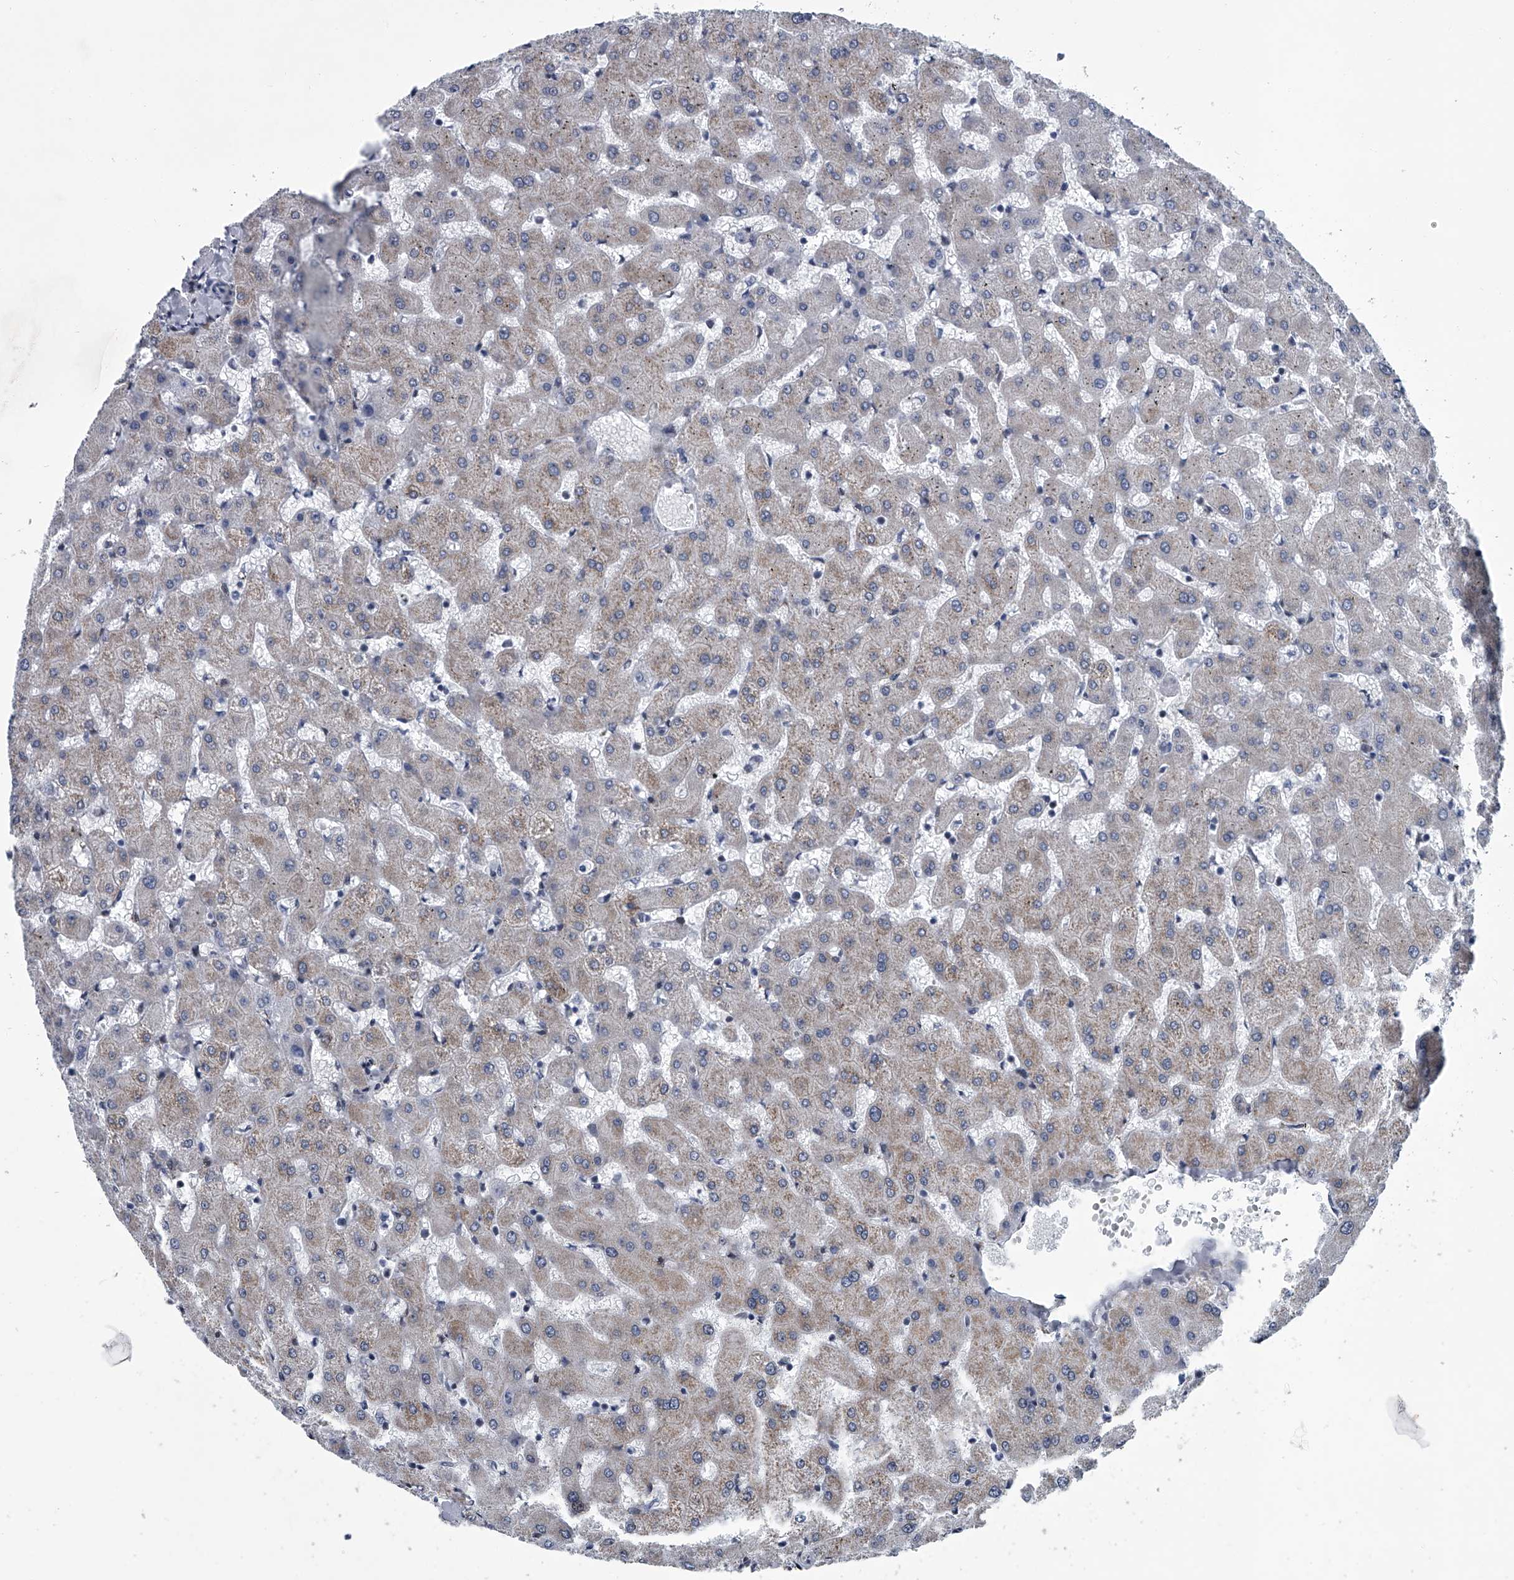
{"staining": {"intensity": "negative", "quantity": "none", "location": "none"}, "tissue": "liver", "cell_type": "Cholangiocytes", "image_type": "normal", "snomed": [{"axis": "morphology", "description": "Normal tissue, NOS"}, {"axis": "topography", "description": "Liver"}], "caption": "DAB (3,3'-diaminobenzidine) immunohistochemical staining of unremarkable liver shows no significant positivity in cholangiocytes.", "gene": "PPP2R5D", "patient": {"sex": "female", "age": 63}}